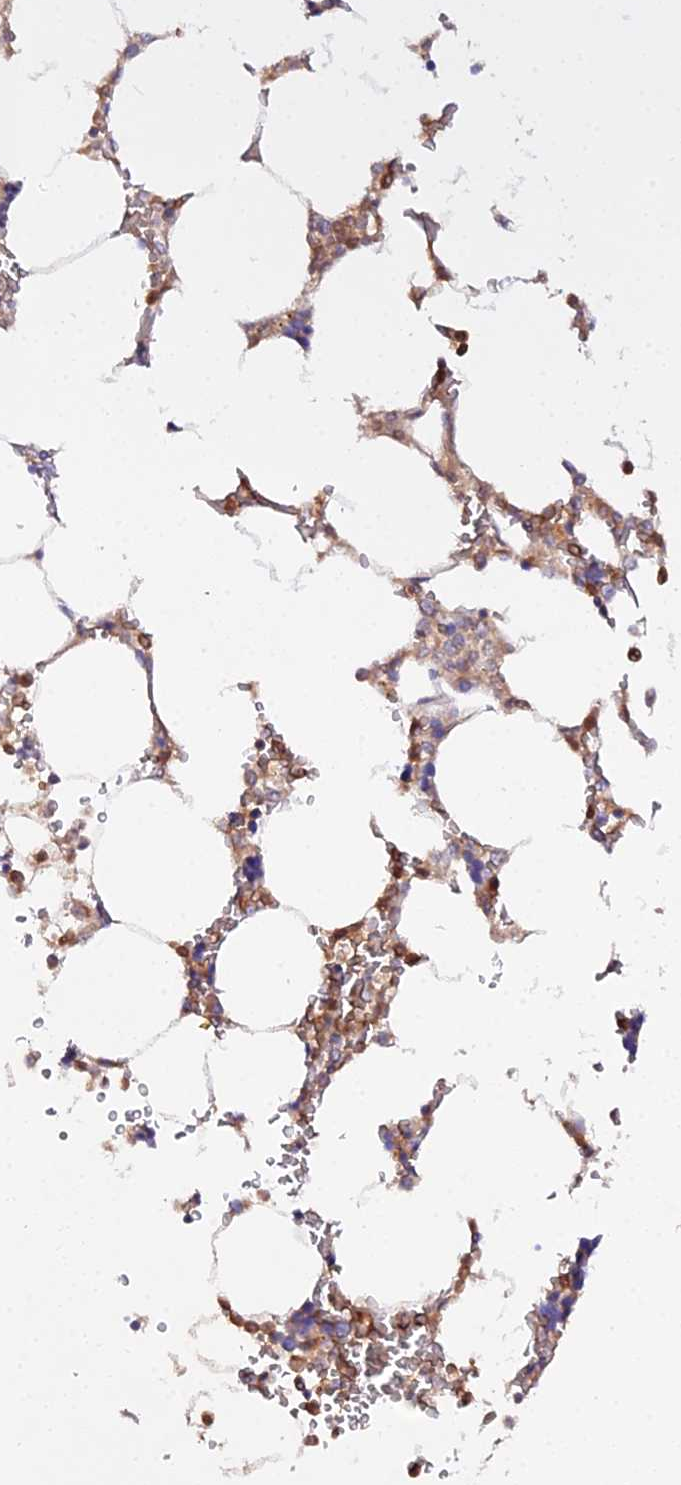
{"staining": {"intensity": "moderate", "quantity": ">75%", "location": "cytoplasmic/membranous"}, "tissue": "bone marrow", "cell_type": "Hematopoietic cells", "image_type": "normal", "snomed": [{"axis": "morphology", "description": "Normal tissue, NOS"}, {"axis": "topography", "description": "Bone marrow"}], "caption": "Bone marrow stained with DAB (3,3'-diaminobenzidine) immunohistochemistry reveals medium levels of moderate cytoplasmic/membranous positivity in approximately >75% of hematopoietic cells.", "gene": "TRIM26", "patient": {"sex": "male", "age": 64}}